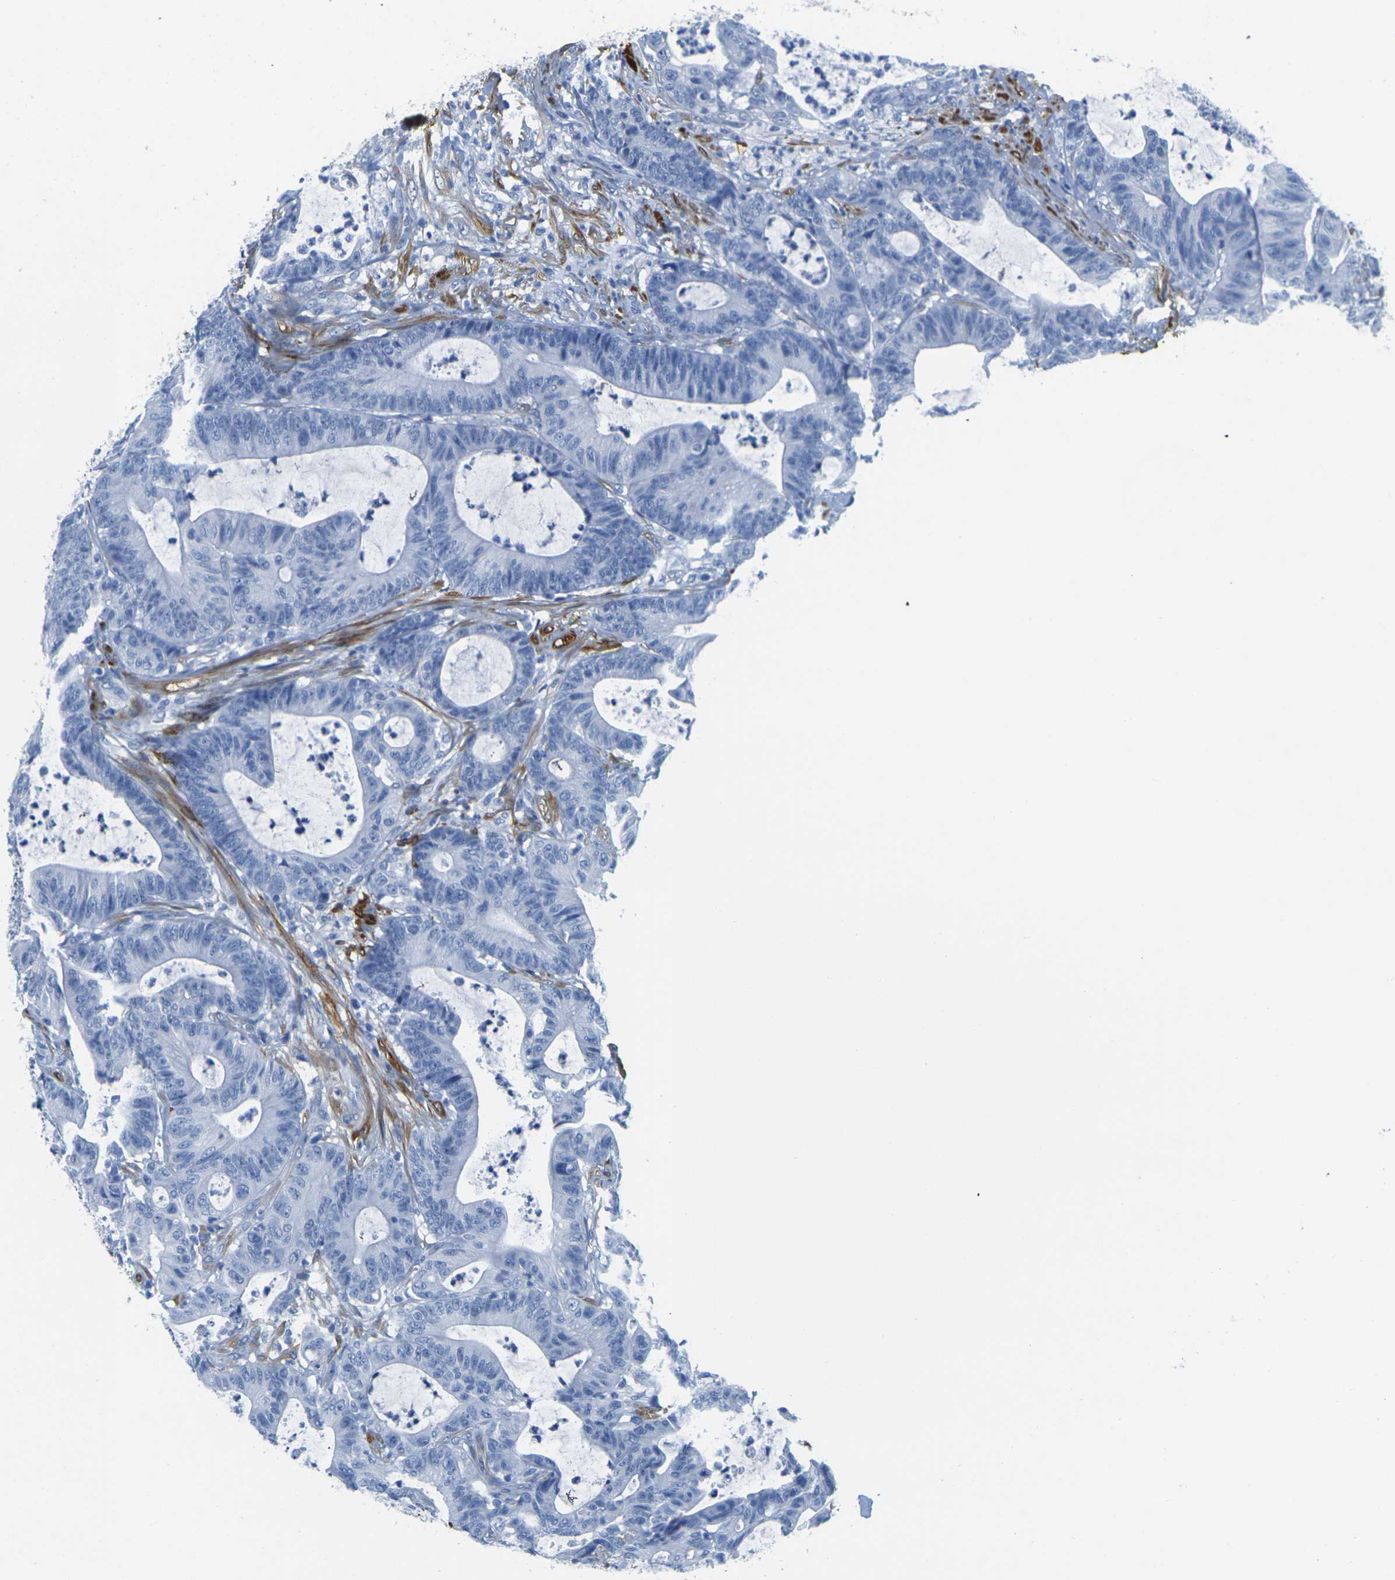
{"staining": {"intensity": "negative", "quantity": "none", "location": "none"}, "tissue": "colorectal cancer", "cell_type": "Tumor cells", "image_type": "cancer", "snomed": [{"axis": "morphology", "description": "Adenocarcinoma, NOS"}, {"axis": "topography", "description": "Colon"}], "caption": "This is an immunohistochemistry micrograph of colorectal cancer. There is no positivity in tumor cells.", "gene": "CNN1", "patient": {"sex": "female", "age": 84}}